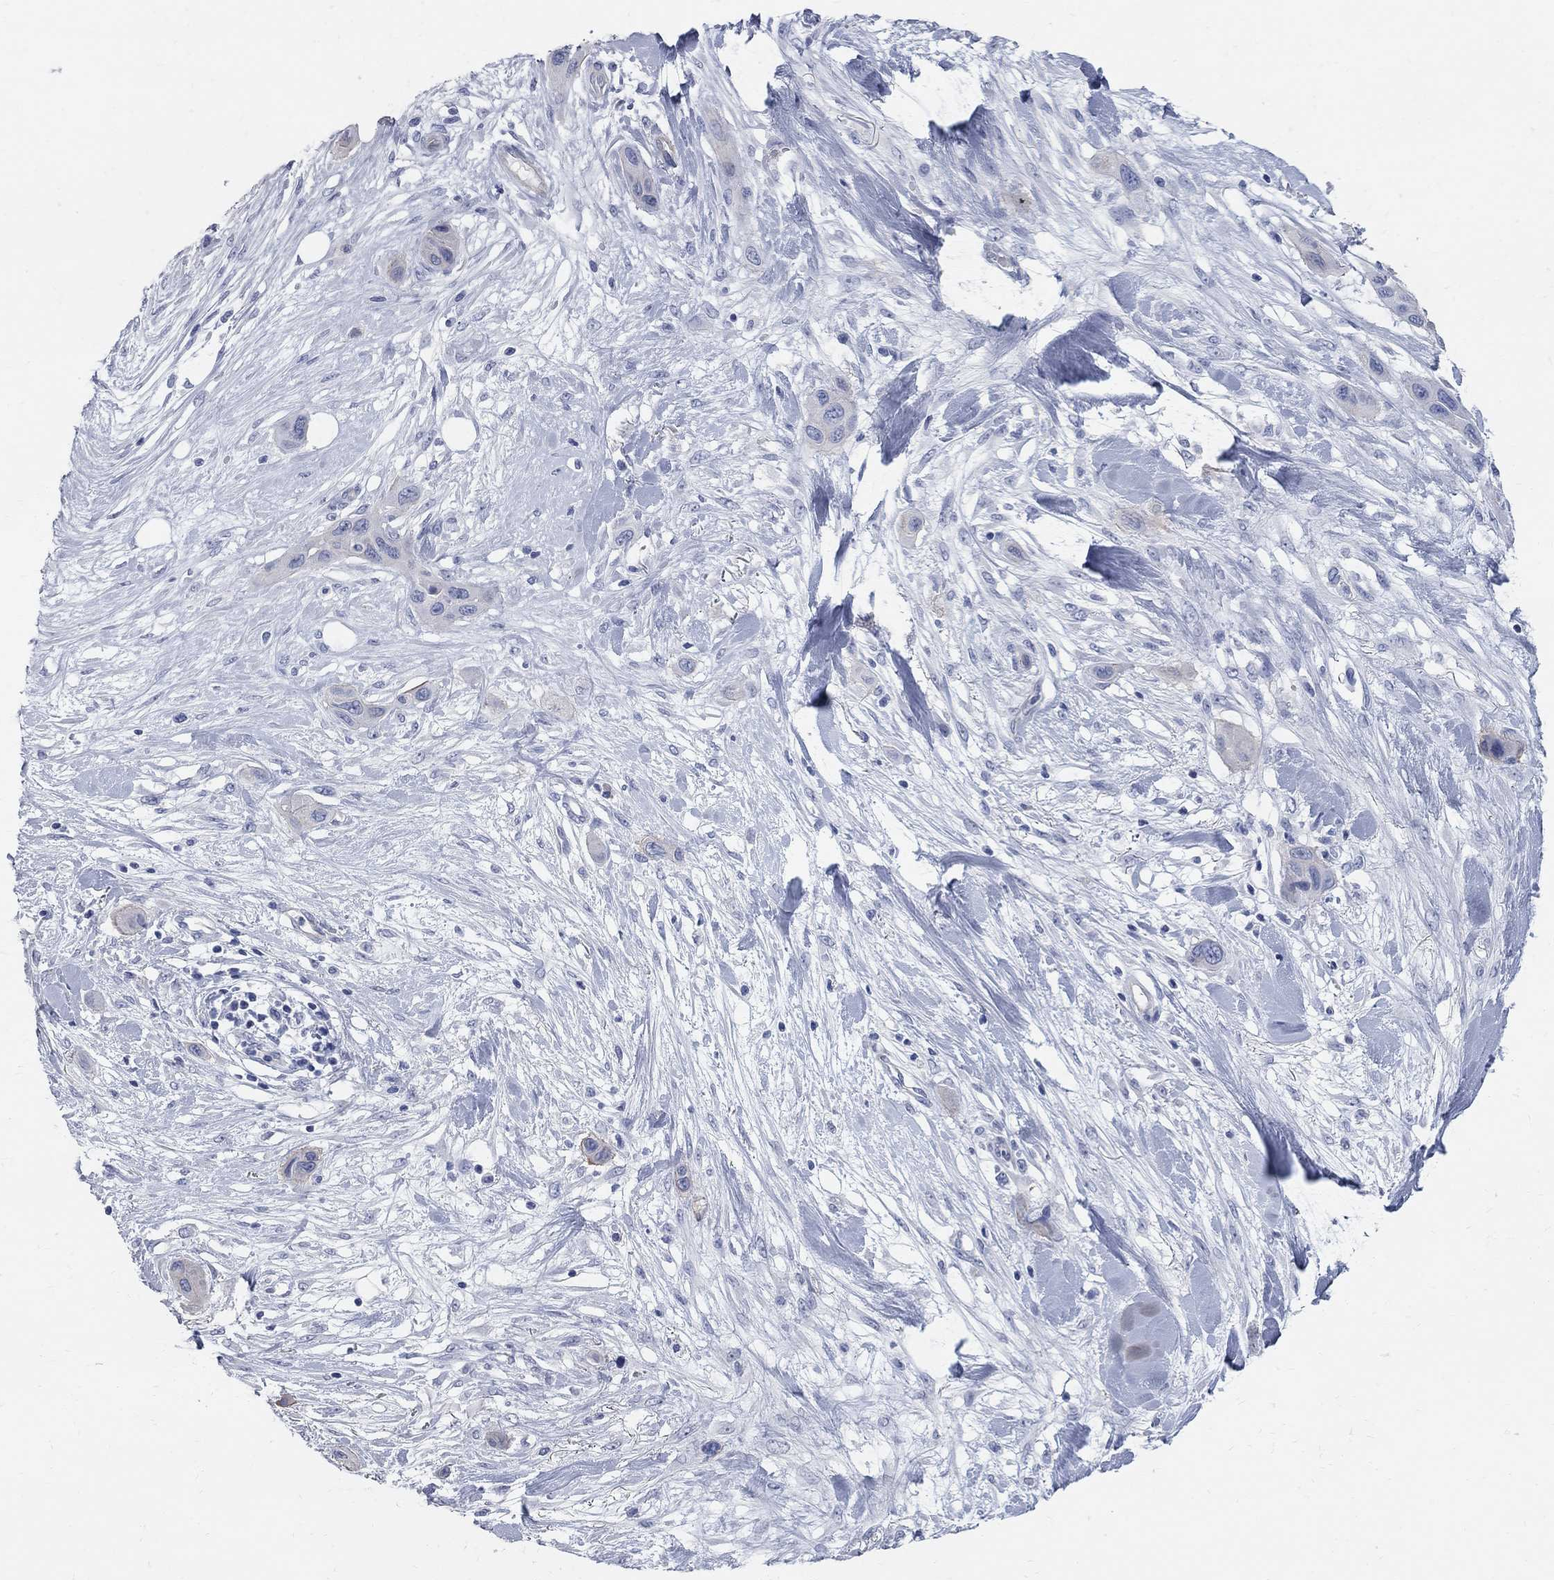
{"staining": {"intensity": "negative", "quantity": "none", "location": "none"}, "tissue": "skin cancer", "cell_type": "Tumor cells", "image_type": "cancer", "snomed": [{"axis": "morphology", "description": "Squamous cell carcinoma, NOS"}, {"axis": "topography", "description": "Skin"}], "caption": "Immunohistochemistry of human skin cancer reveals no staining in tumor cells.", "gene": "AOX1", "patient": {"sex": "male", "age": 79}}